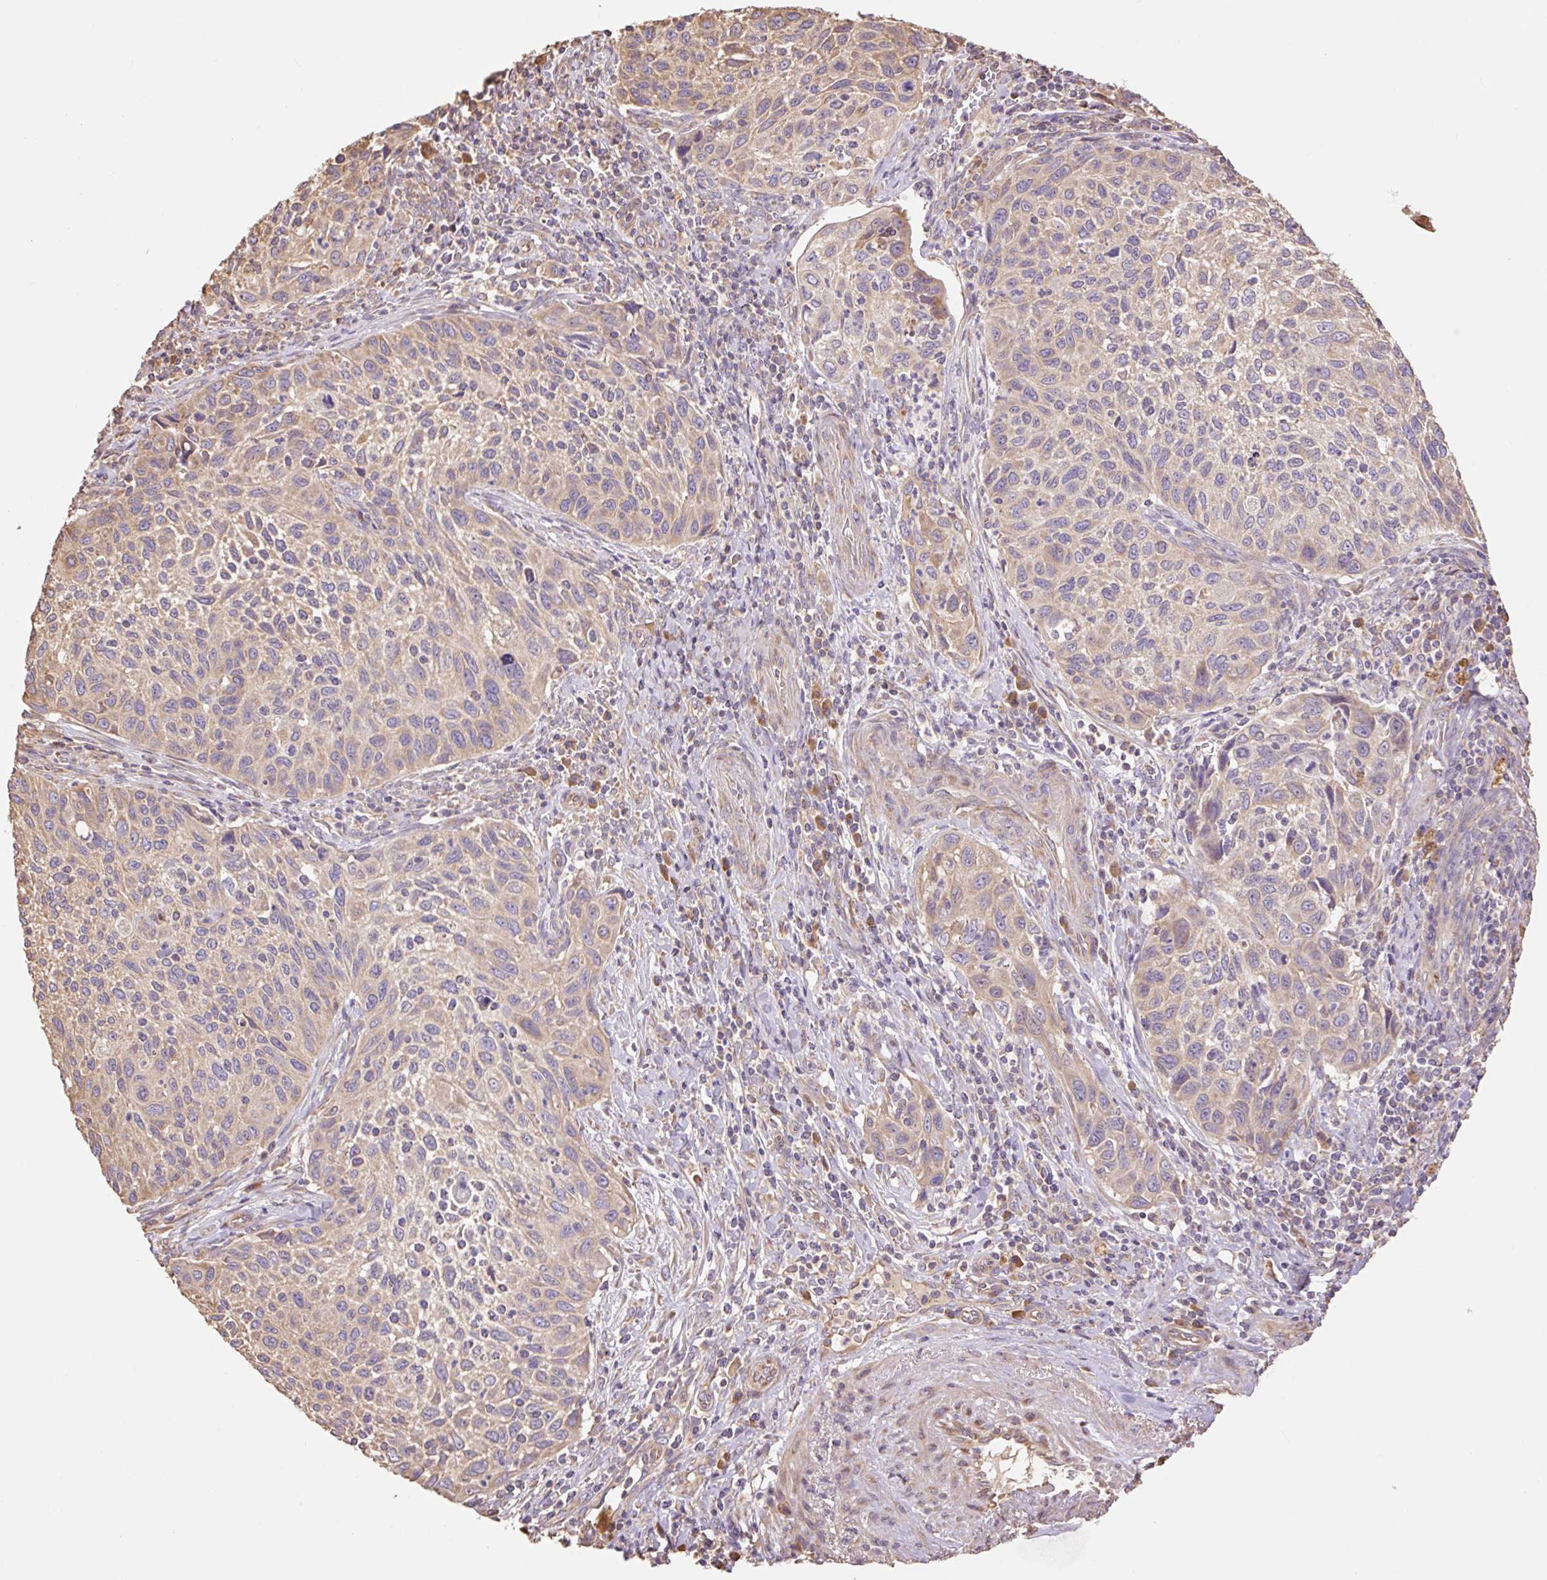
{"staining": {"intensity": "weak", "quantity": "25%-75%", "location": "cytoplasmic/membranous"}, "tissue": "cervical cancer", "cell_type": "Tumor cells", "image_type": "cancer", "snomed": [{"axis": "morphology", "description": "Squamous cell carcinoma, NOS"}, {"axis": "topography", "description": "Cervix"}], "caption": "Protein staining demonstrates weak cytoplasmic/membranous staining in about 25%-75% of tumor cells in cervical squamous cell carcinoma.", "gene": "DESI1", "patient": {"sex": "female", "age": 70}}